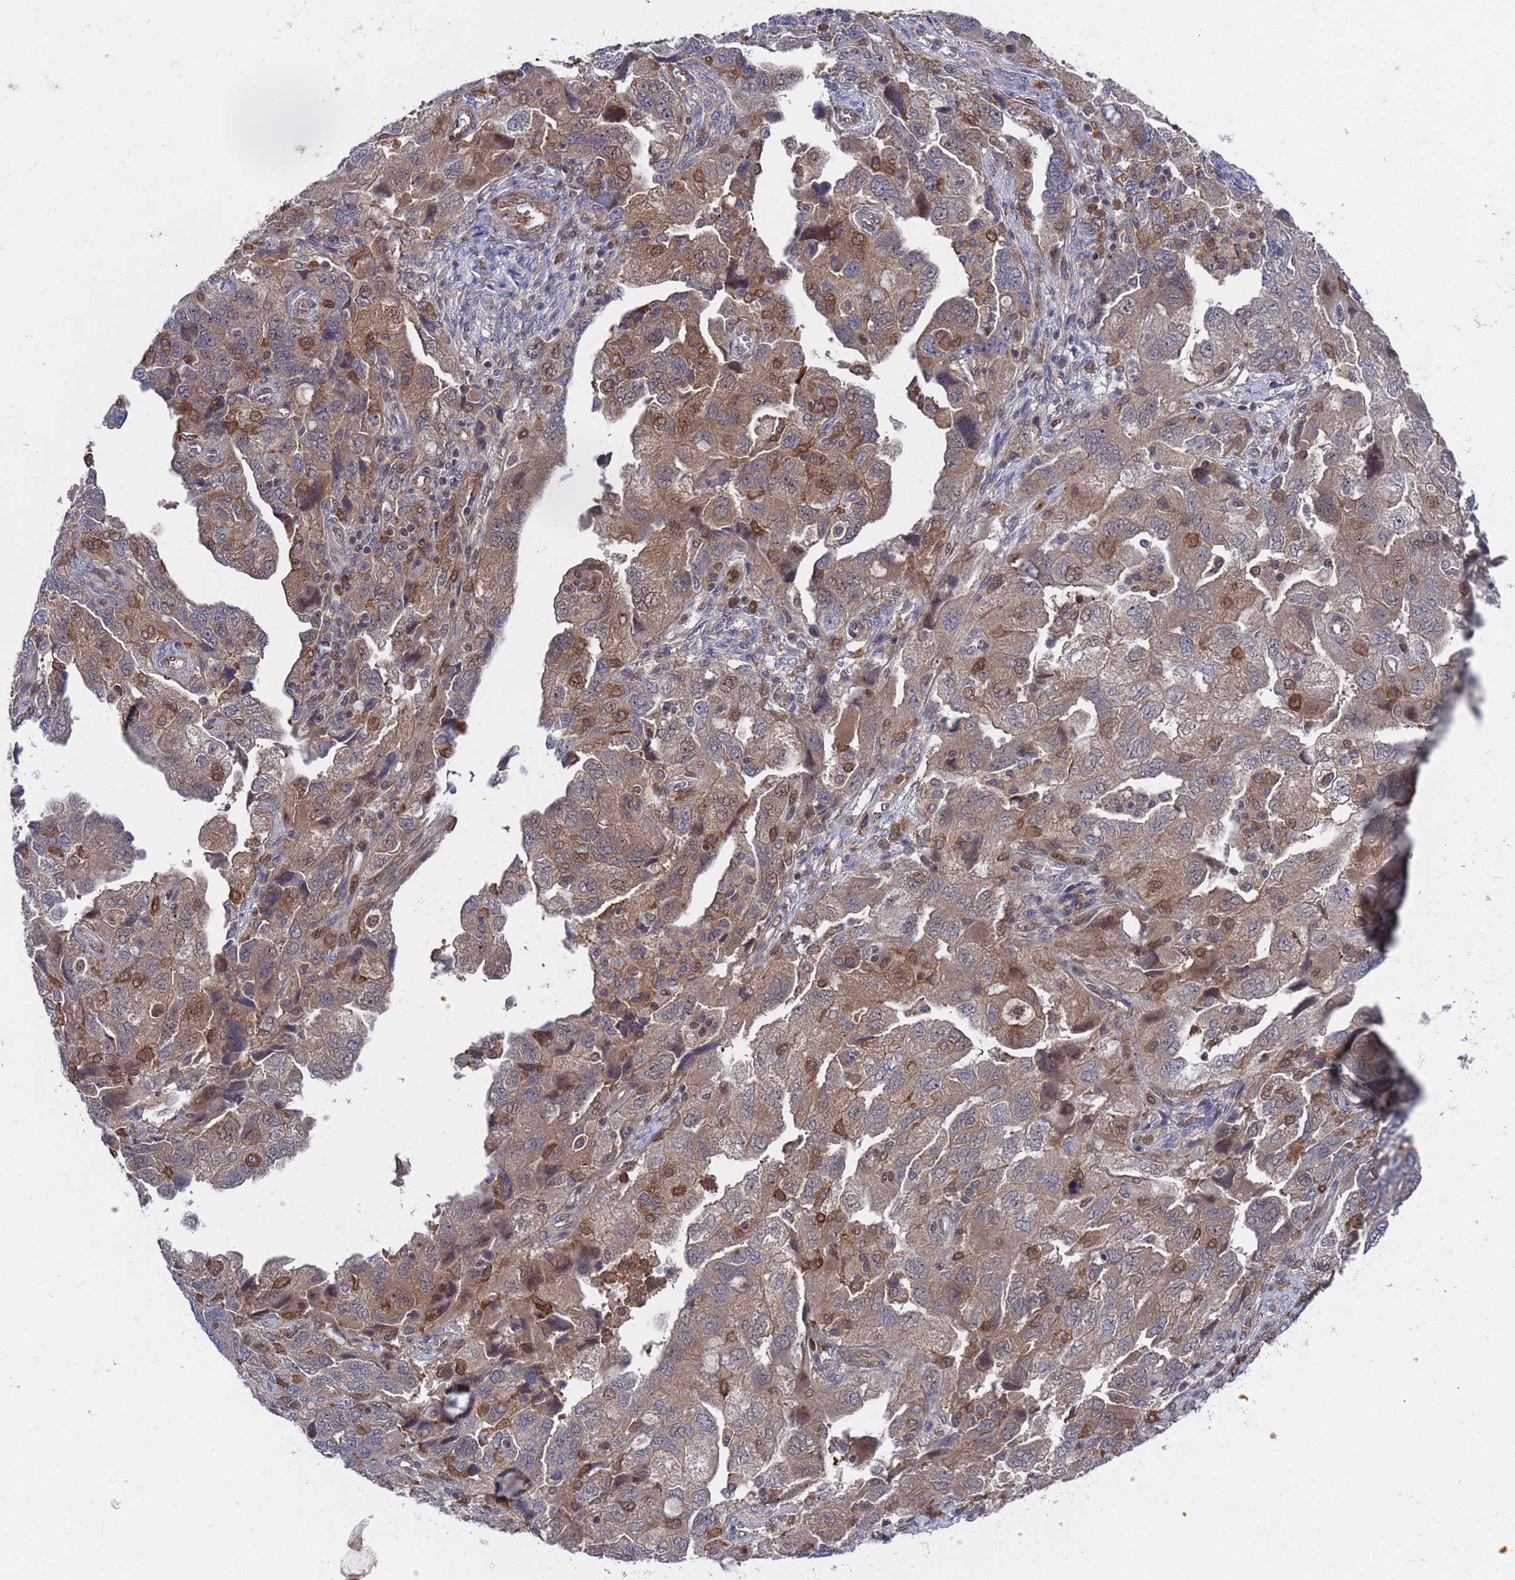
{"staining": {"intensity": "moderate", "quantity": "25%-75%", "location": "cytoplasmic/membranous,nuclear"}, "tissue": "ovarian cancer", "cell_type": "Tumor cells", "image_type": "cancer", "snomed": [{"axis": "morphology", "description": "Carcinoma, NOS"}, {"axis": "morphology", "description": "Cystadenocarcinoma, serous, NOS"}, {"axis": "topography", "description": "Ovary"}], "caption": "Protein analysis of ovarian serous cystadenocarcinoma tissue displays moderate cytoplasmic/membranous and nuclear staining in approximately 25%-75% of tumor cells.", "gene": "TMBIM6", "patient": {"sex": "female", "age": 69}}